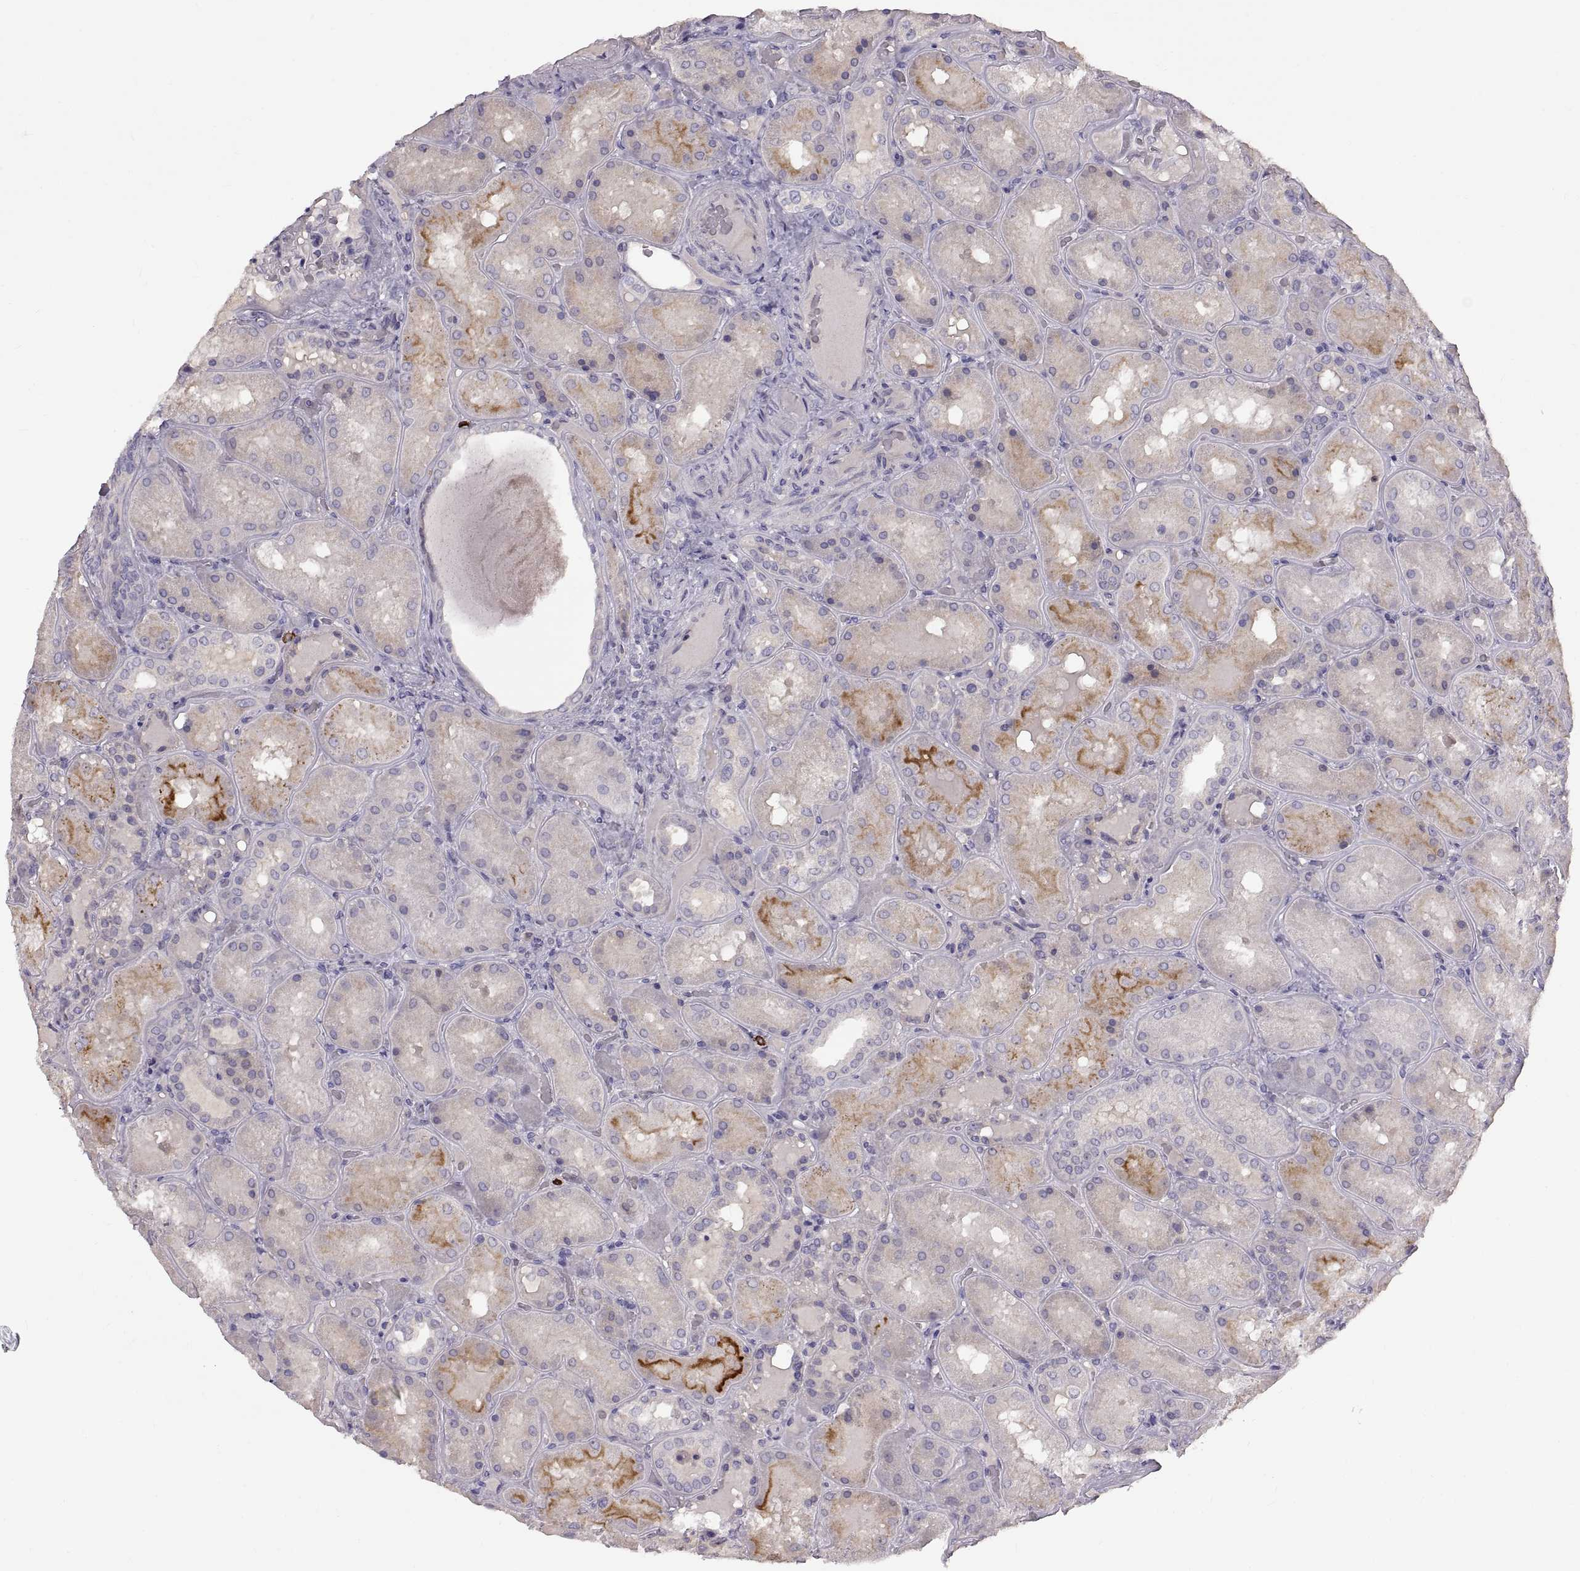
{"staining": {"intensity": "negative", "quantity": "none", "location": "none"}, "tissue": "kidney", "cell_type": "Cells in glomeruli", "image_type": "normal", "snomed": [{"axis": "morphology", "description": "Normal tissue, NOS"}, {"axis": "topography", "description": "Kidney"}], "caption": "Immunohistochemical staining of unremarkable human kidney displays no significant expression in cells in glomeruli.", "gene": "WFDC8", "patient": {"sex": "male", "age": 73}}